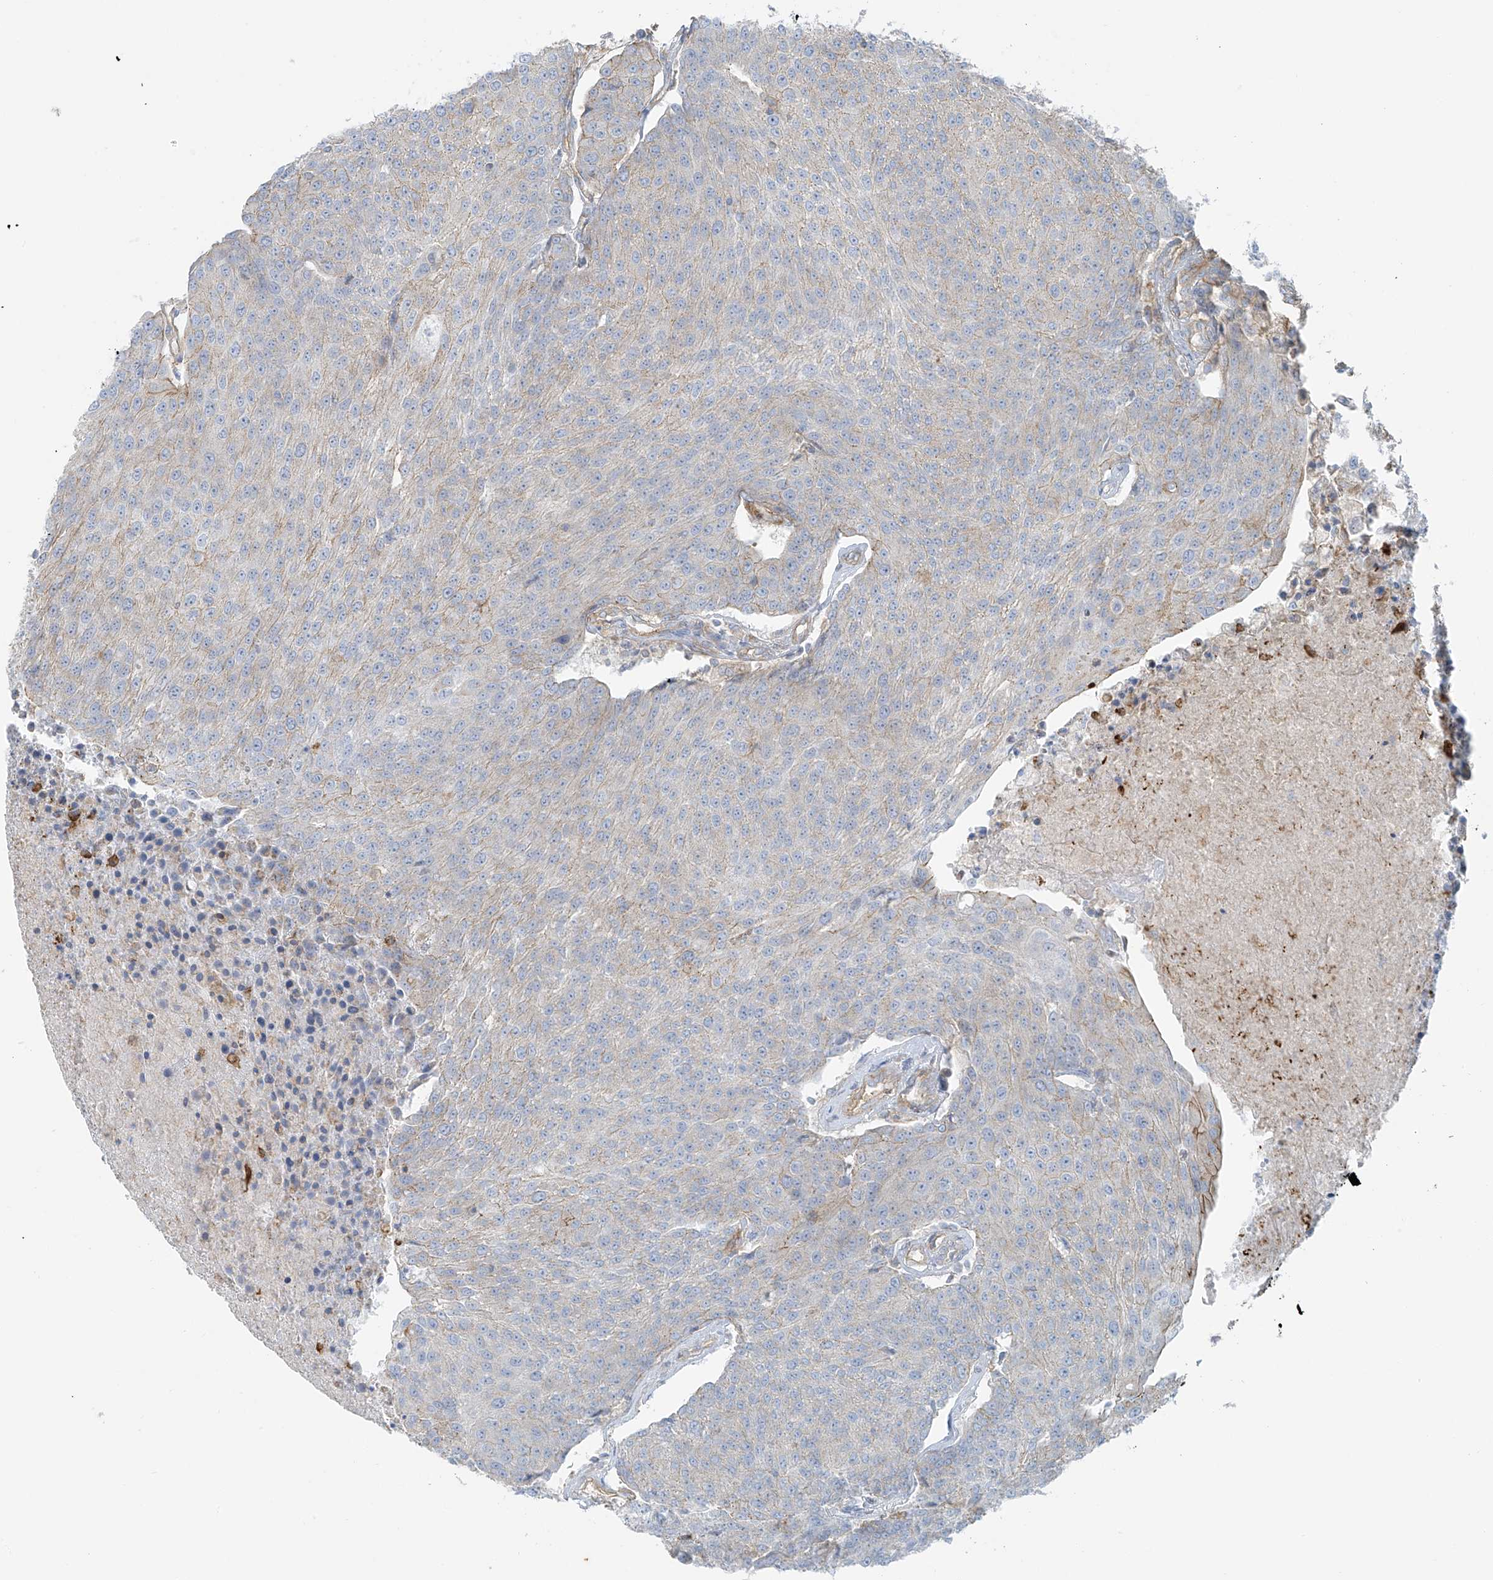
{"staining": {"intensity": "negative", "quantity": "none", "location": "none"}, "tissue": "urothelial cancer", "cell_type": "Tumor cells", "image_type": "cancer", "snomed": [{"axis": "morphology", "description": "Urothelial carcinoma, High grade"}, {"axis": "topography", "description": "Urinary bladder"}], "caption": "There is no significant positivity in tumor cells of high-grade urothelial carcinoma. The staining was performed using DAB to visualize the protein expression in brown, while the nuclei were stained in blue with hematoxylin (Magnification: 20x).", "gene": "VAMP5", "patient": {"sex": "female", "age": 85}}